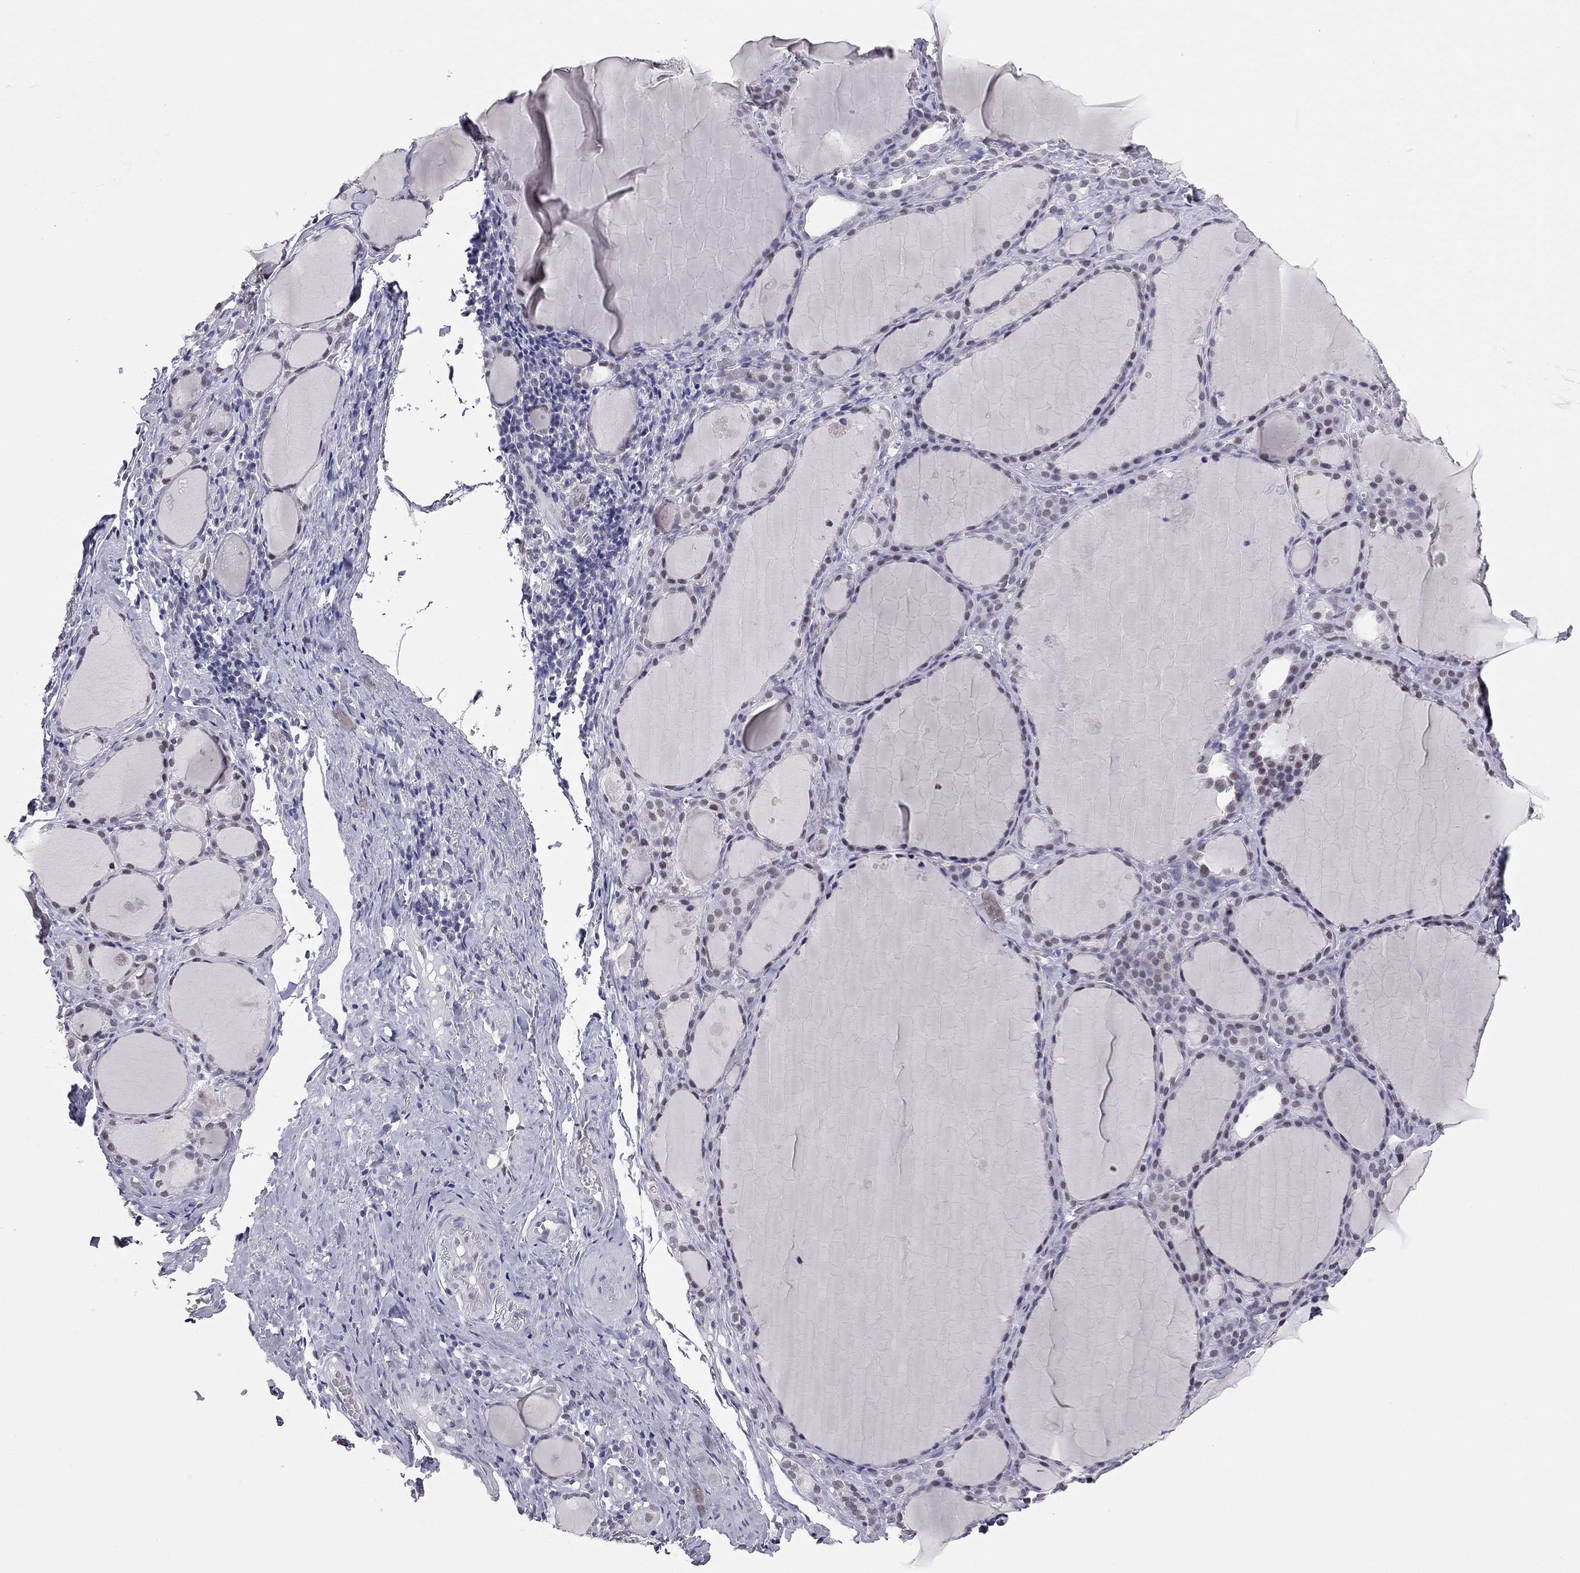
{"staining": {"intensity": "weak", "quantity": "25%-75%", "location": "nuclear"}, "tissue": "thyroid gland", "cell_type": "Glandular cells", "image_type": "normal", "snomed": [{"axis": "morphology", "description": "Normal tissue, NOS"}, {"axis": "topography", "description": "Thyroid gland"}], "caption": "Brown immunohistochemical staining in benign thyroid gland demonstrates weak nuclear expression in about 25%-75% of glandular cells.", "gene": "DOT1L", "patient": {"sex": "male", "age": 68}}